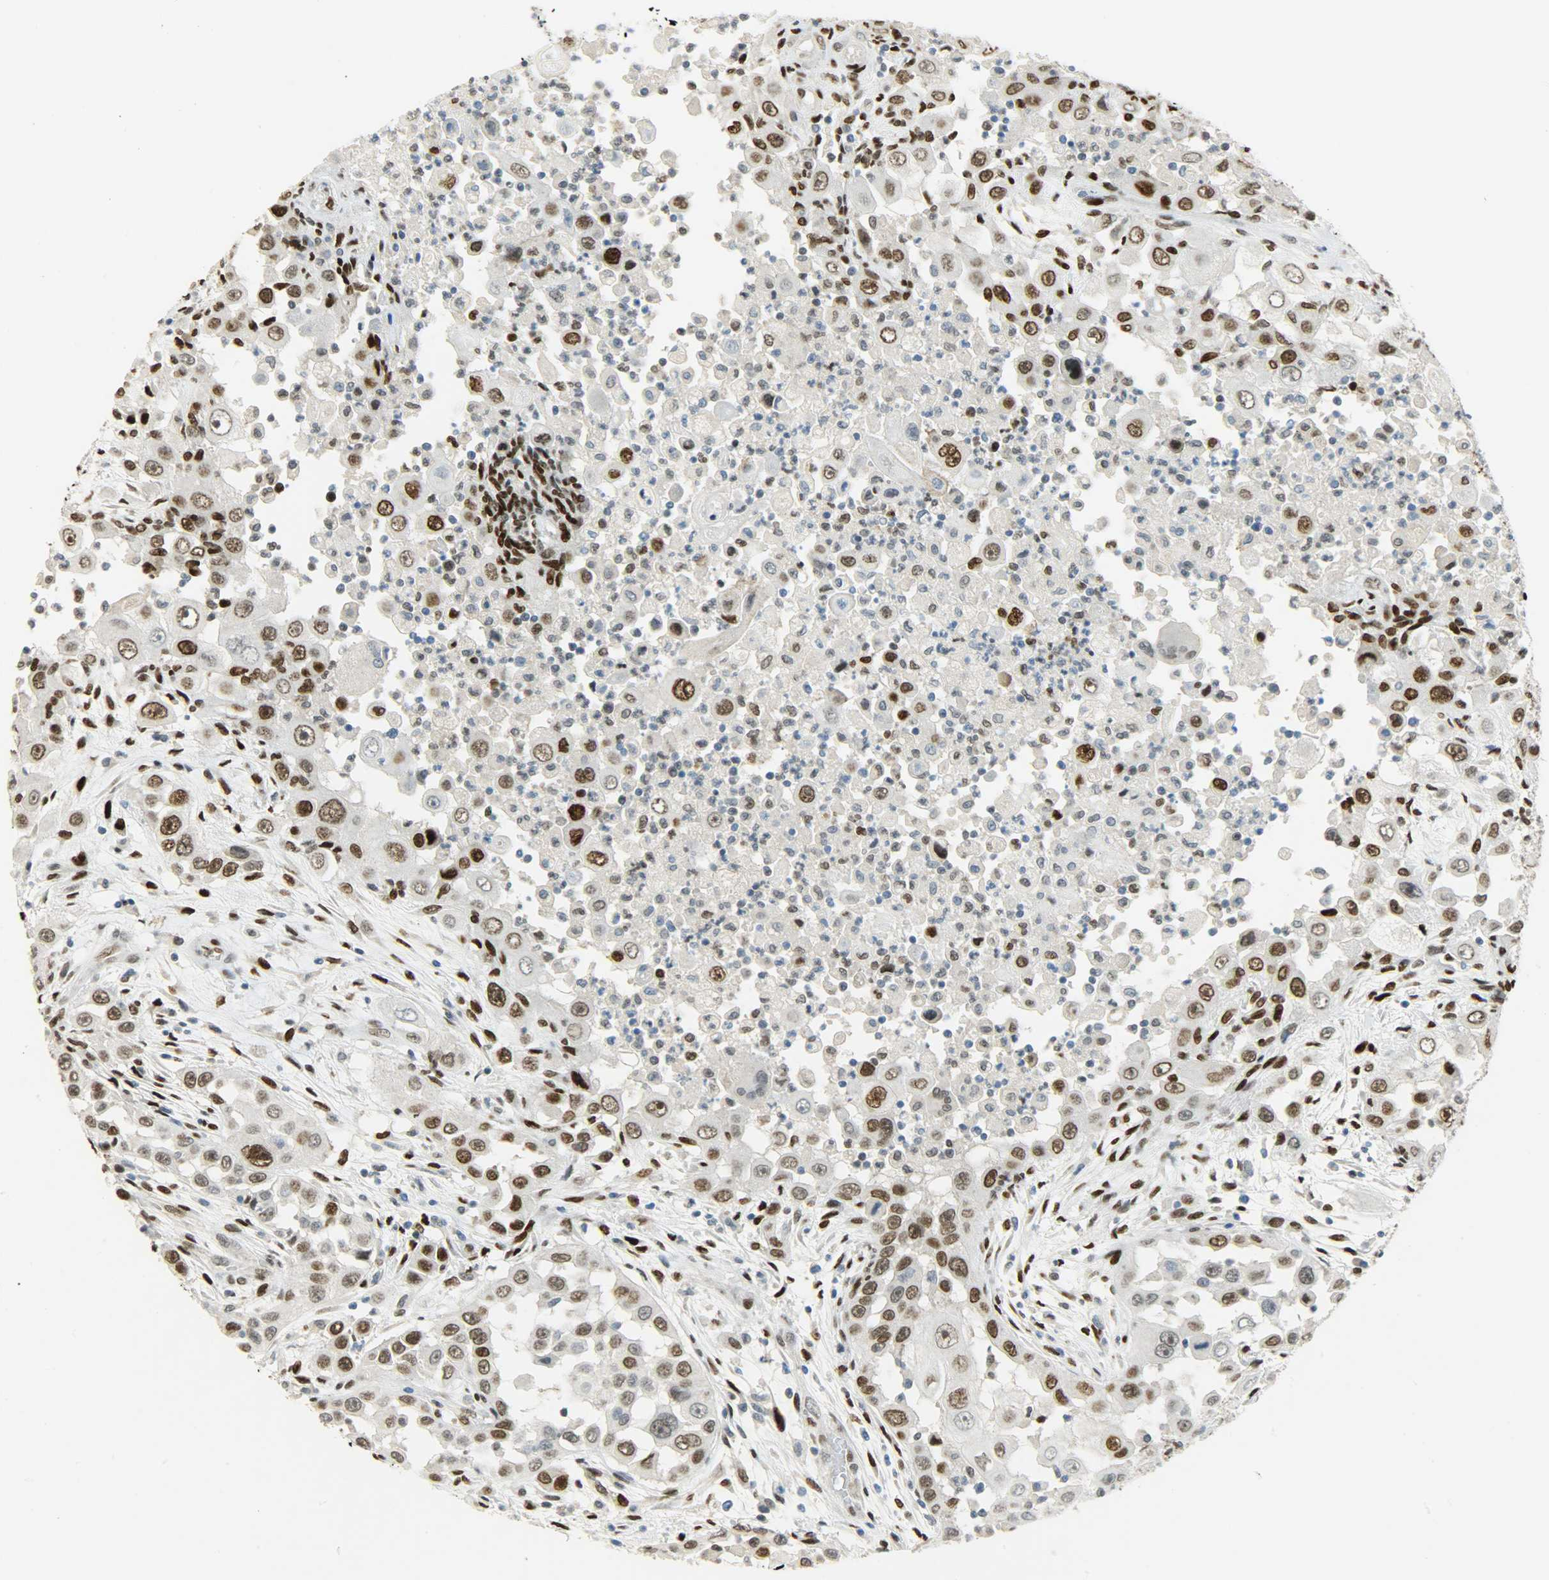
{"staining": {"intensity": "strong", "quantity": ">75%", "location": "nuclear"}, "tissue": "head and neck cancer", "cell_type": "Tumor cells", "image_type": "cancer", "snomed": [{"axis": "morphology", "description": "Carcinoma, NOS"}, {"axis": "topography", "description": "Head-Neck"}], "caption": "Immunohistochemical staining of human head and neck cancer displays high levels of strong nuclear staining in approximately >75% of tumor cells.", "gene": "JUNB", "patient": {"sex": "male", "age": 87}}